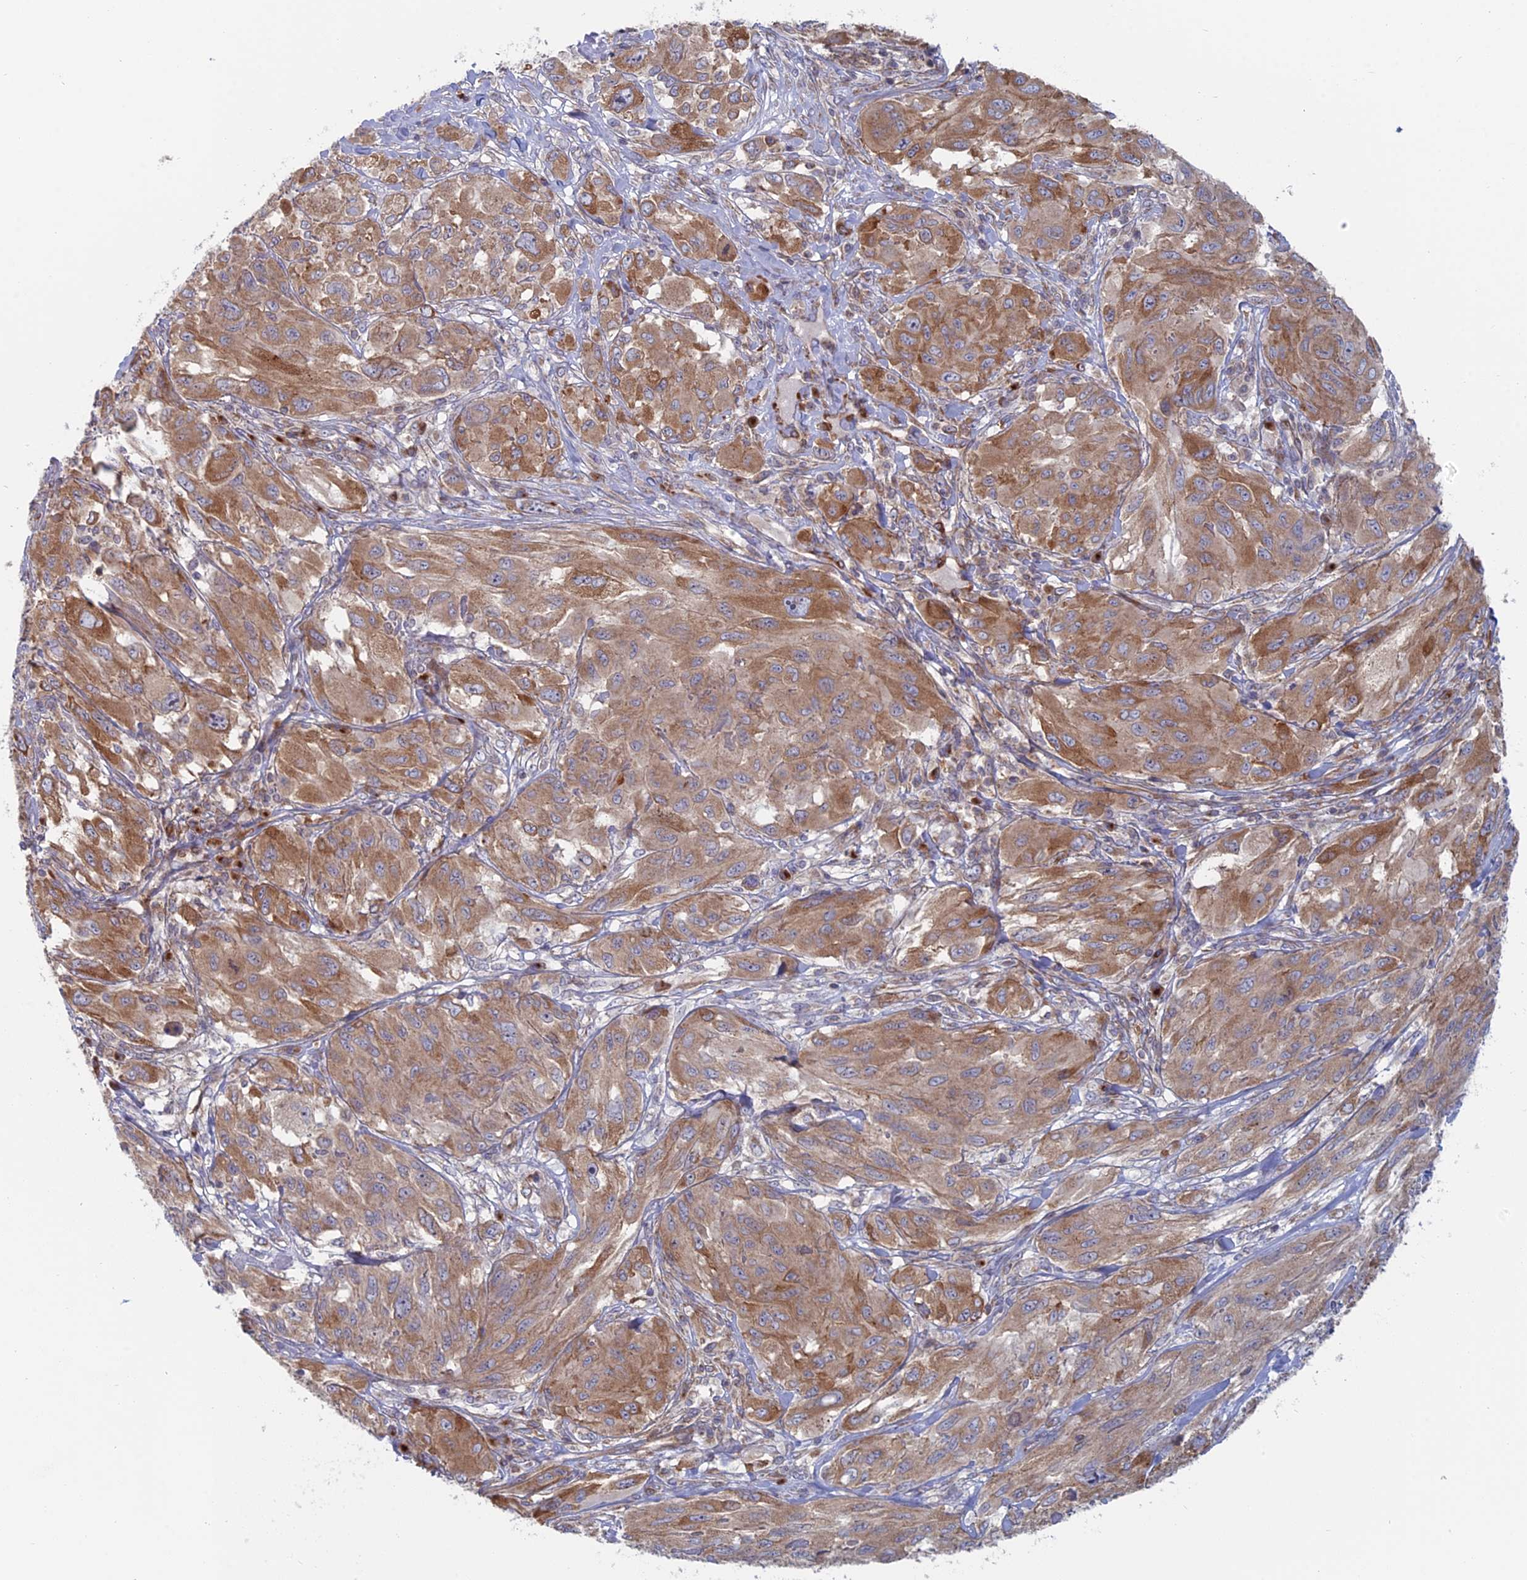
{"staining": {"intensity": "moderate", "quantity": ">75%", "location": "cytoplasmic/membranous"}, "tissue": "melanoma", "cell_type": "Tumor cells", "image_type": "cancer", "snomed": [{"axis": "morphology", "description": "Malignant melanoma, NOS"}, {"axis": "topography", "description": "Skin"}], "caption": "Approximately >75% of tumor cells in malignant melanoma demonstrate moderate cytoplasmic/membranous protein expression as visualized by brown immunohistochemical staining.", "gene": "TBC1D30", "patient": {"sex": "female", "age": 91}}